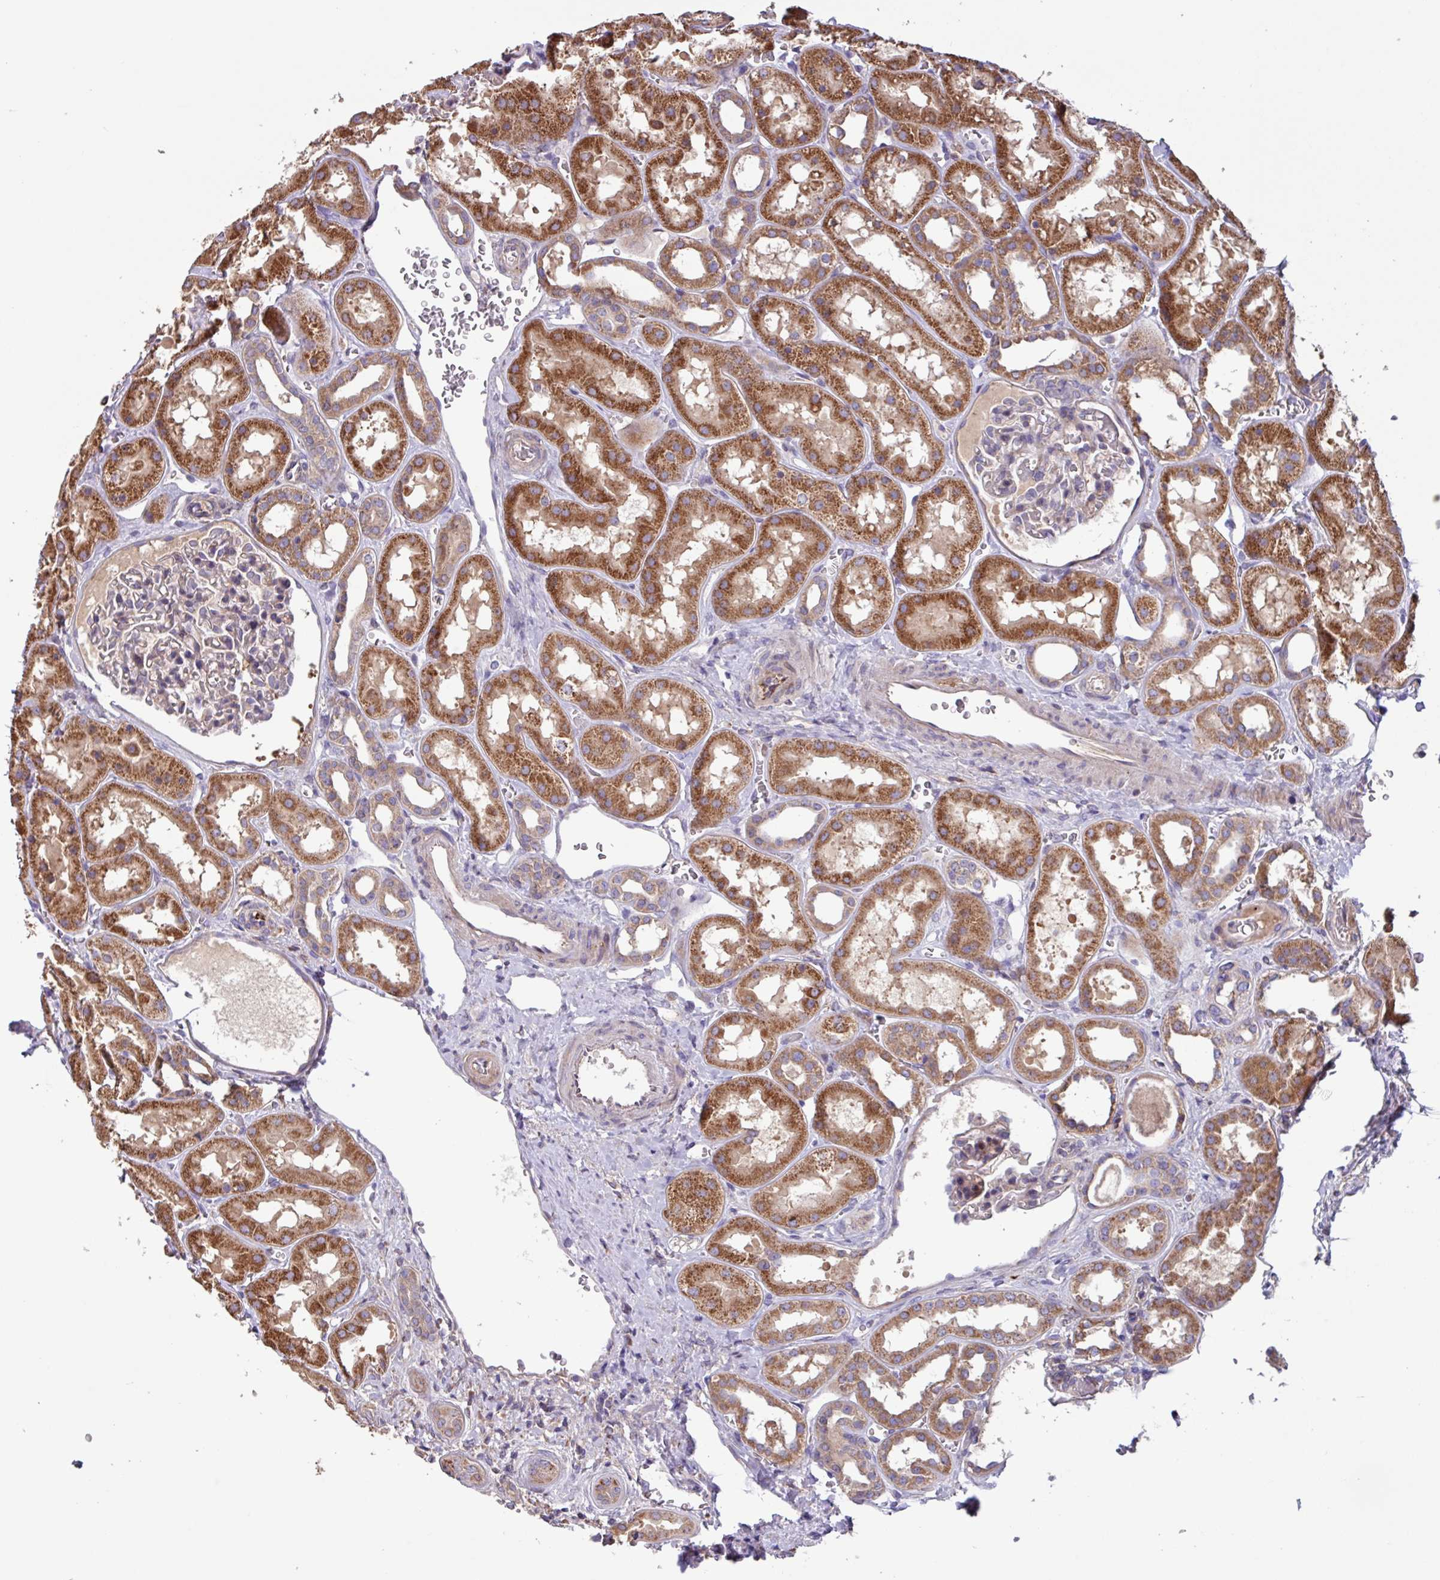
{"staining": {"intensity": "moderate", "quantity": "<25%", "location": "cytoplasmic/membranous"}, "tissue": "kidney", "cell_type": "Cells in glomeruli", "image_type": "normal", "snomed": [{"axis": "morphology", "description": "Normal tissue, NOS"}, {"axis": "topography", "description": "Kidney"}], "caption": "DAB immunohistochemical staining of unremarkable human kidney reveals moderate cytoplasmic/membranous protein staining in about <25% of cells in glomeruli.", "gene": "PTPRQ", "patient": {"sex": "female", "age": 41}}